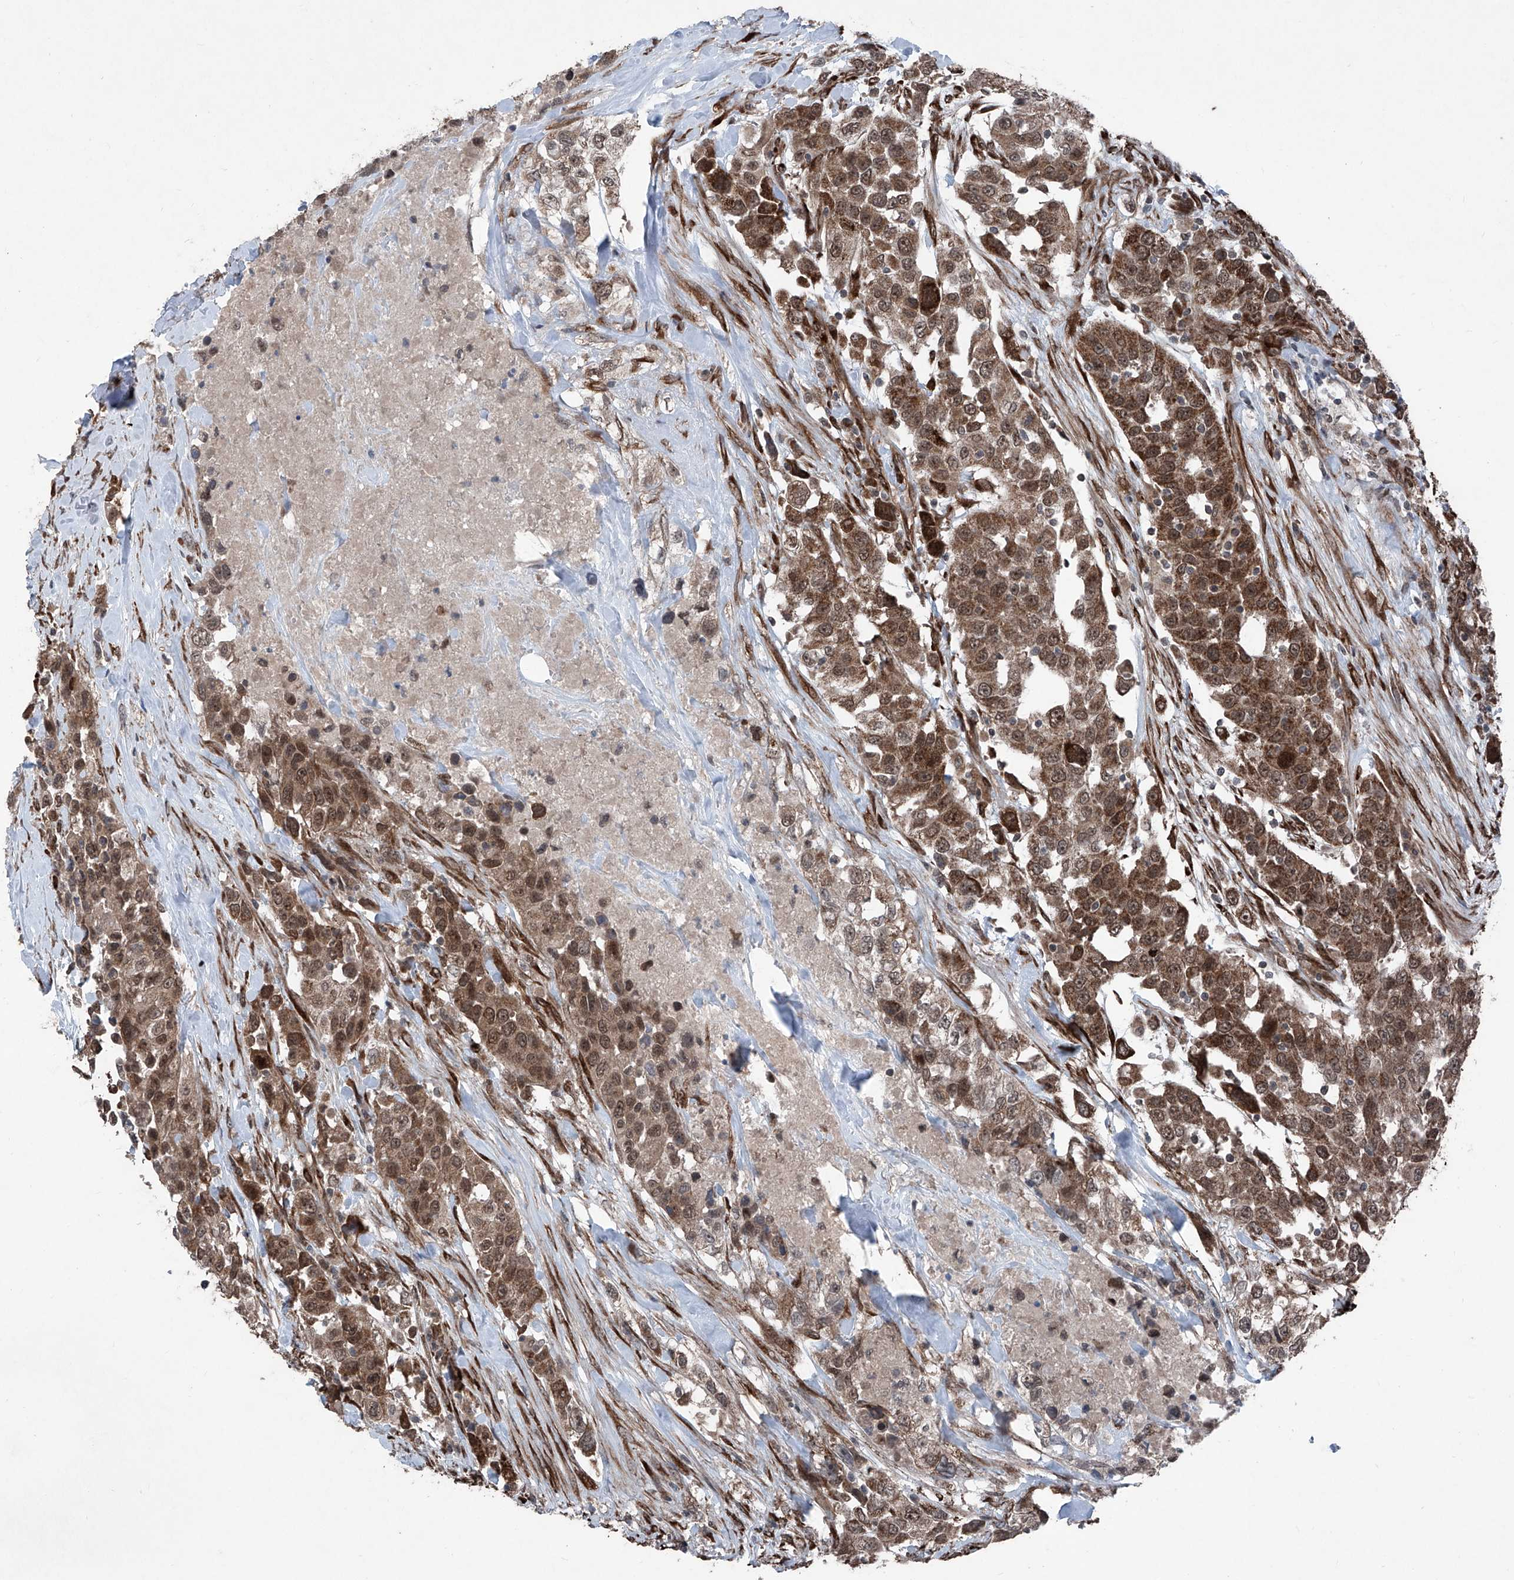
{"staining": {"intensity": "moderate", "quantity": ">75%", "location": "cytoplasmic/membranous,nuclear"}, "tissue": "urothelial cancer", "cell_type": "Tumor cells", "image_type": "cancer", "snomed": [{"axis": "morphology", "description": "Urothelial carcinoma, High grade"}, {"axis": "topography", "description": "Urinary bladder"}], "caption": "High-magnification brightfield microscopy of high-grade urothelial carcinoma stained with DAB (brown) and counterstained with hematoxylin (blue). tumor cells exhibit moderate cytoplasmic/membranous and nuclear expression is appreciated in about>75% of cells.", "gene": "COA7", "patient": {"sex": "female", "age": 80}}